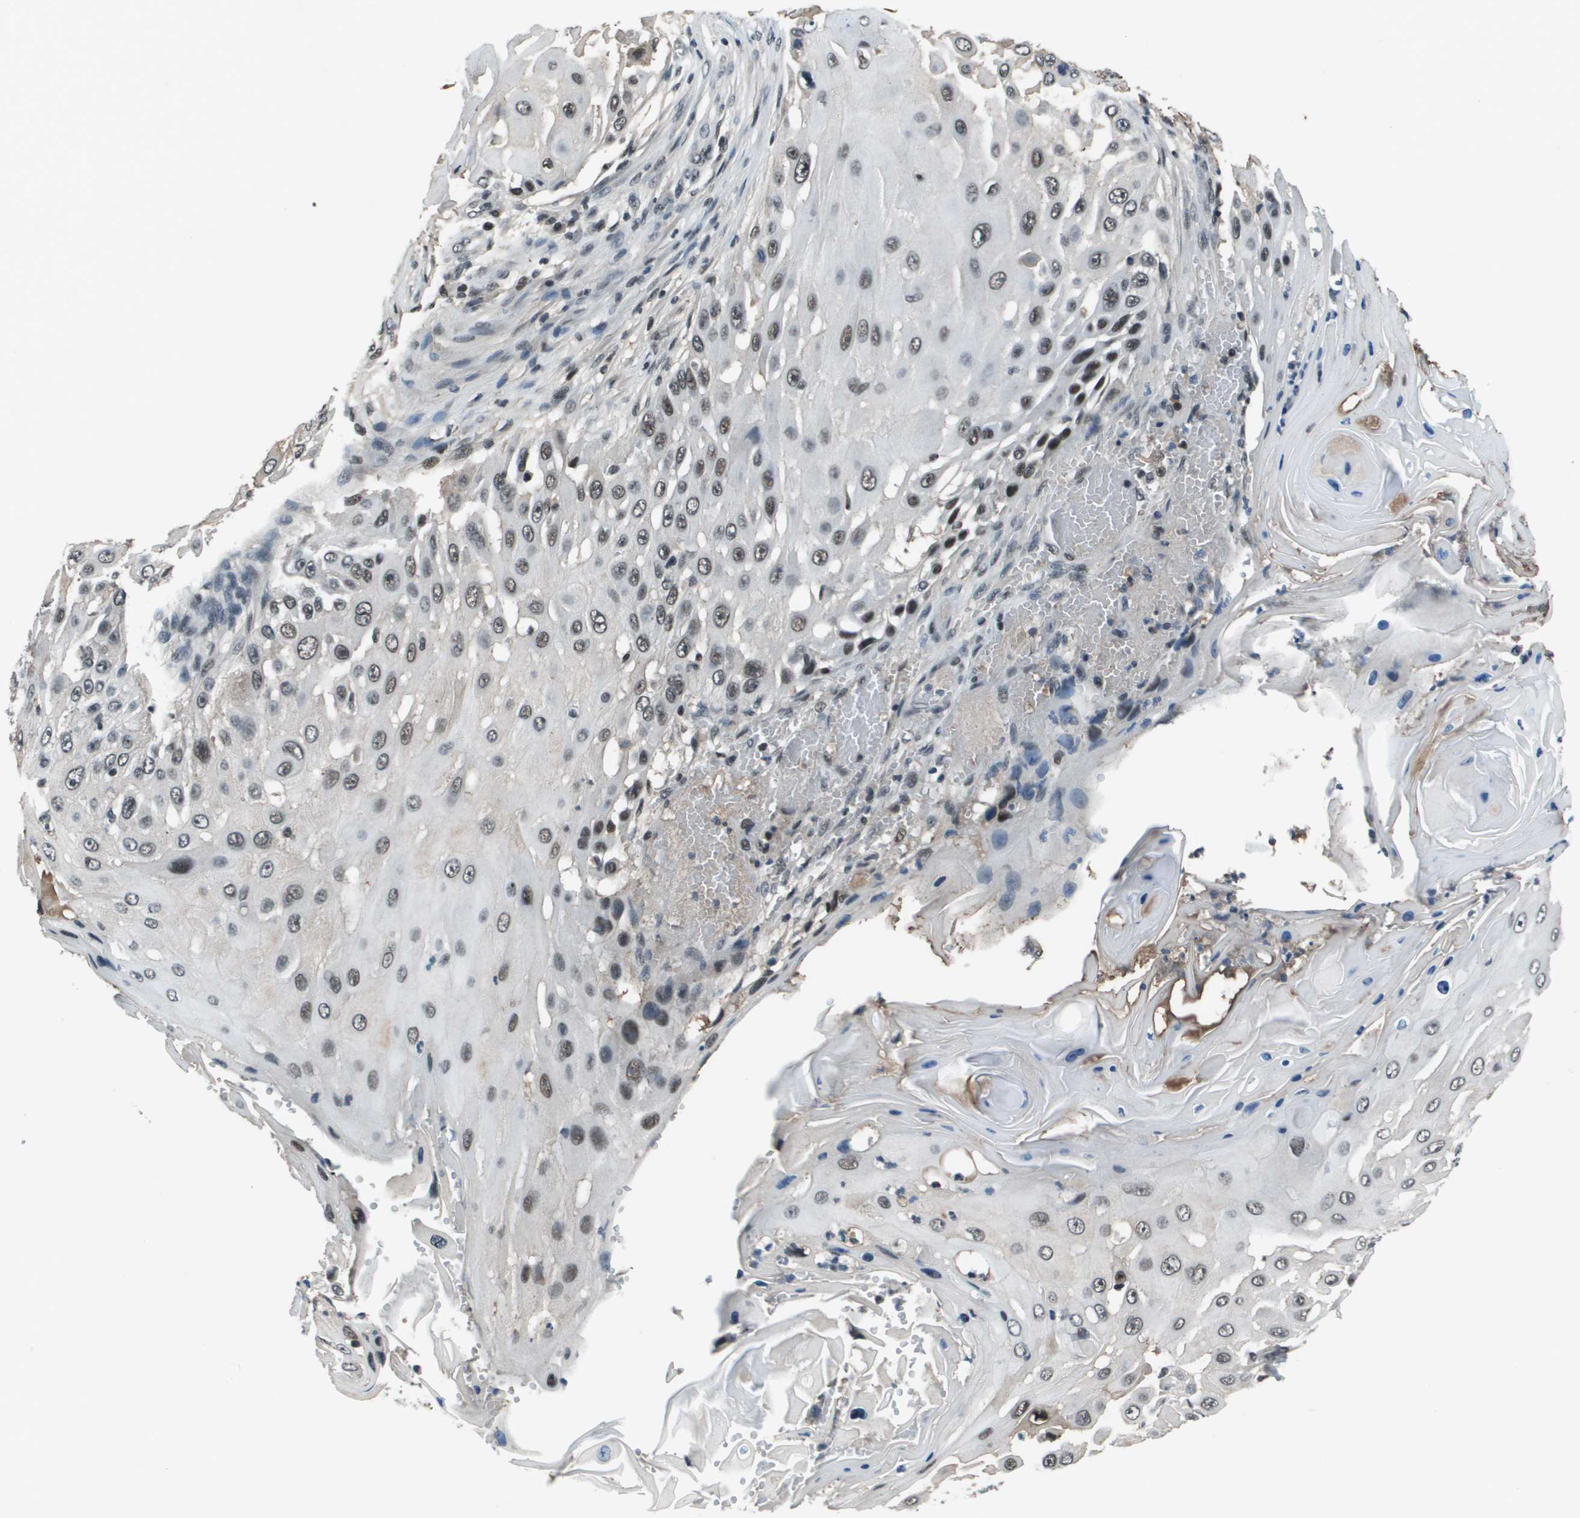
{"staining": {"intensity": "moderate", "quantity": ">75%", "location": "nuclear"}, "tissue": "skin cancer", "cell_type": "Tumor cells", "image_type": "cancer", "snomed": [{"axis": "morphology", "description": "Squamous cell carcinoma, NOS"}, {"axis": "topography", "description": "Skin"}], "caption": "Squamous cell carcinoma (skin) stained with a protein marker shows moderate staining in tumor cells.", "gene": "THRAP3", "patient": {"sex": "female", "age": 44}}